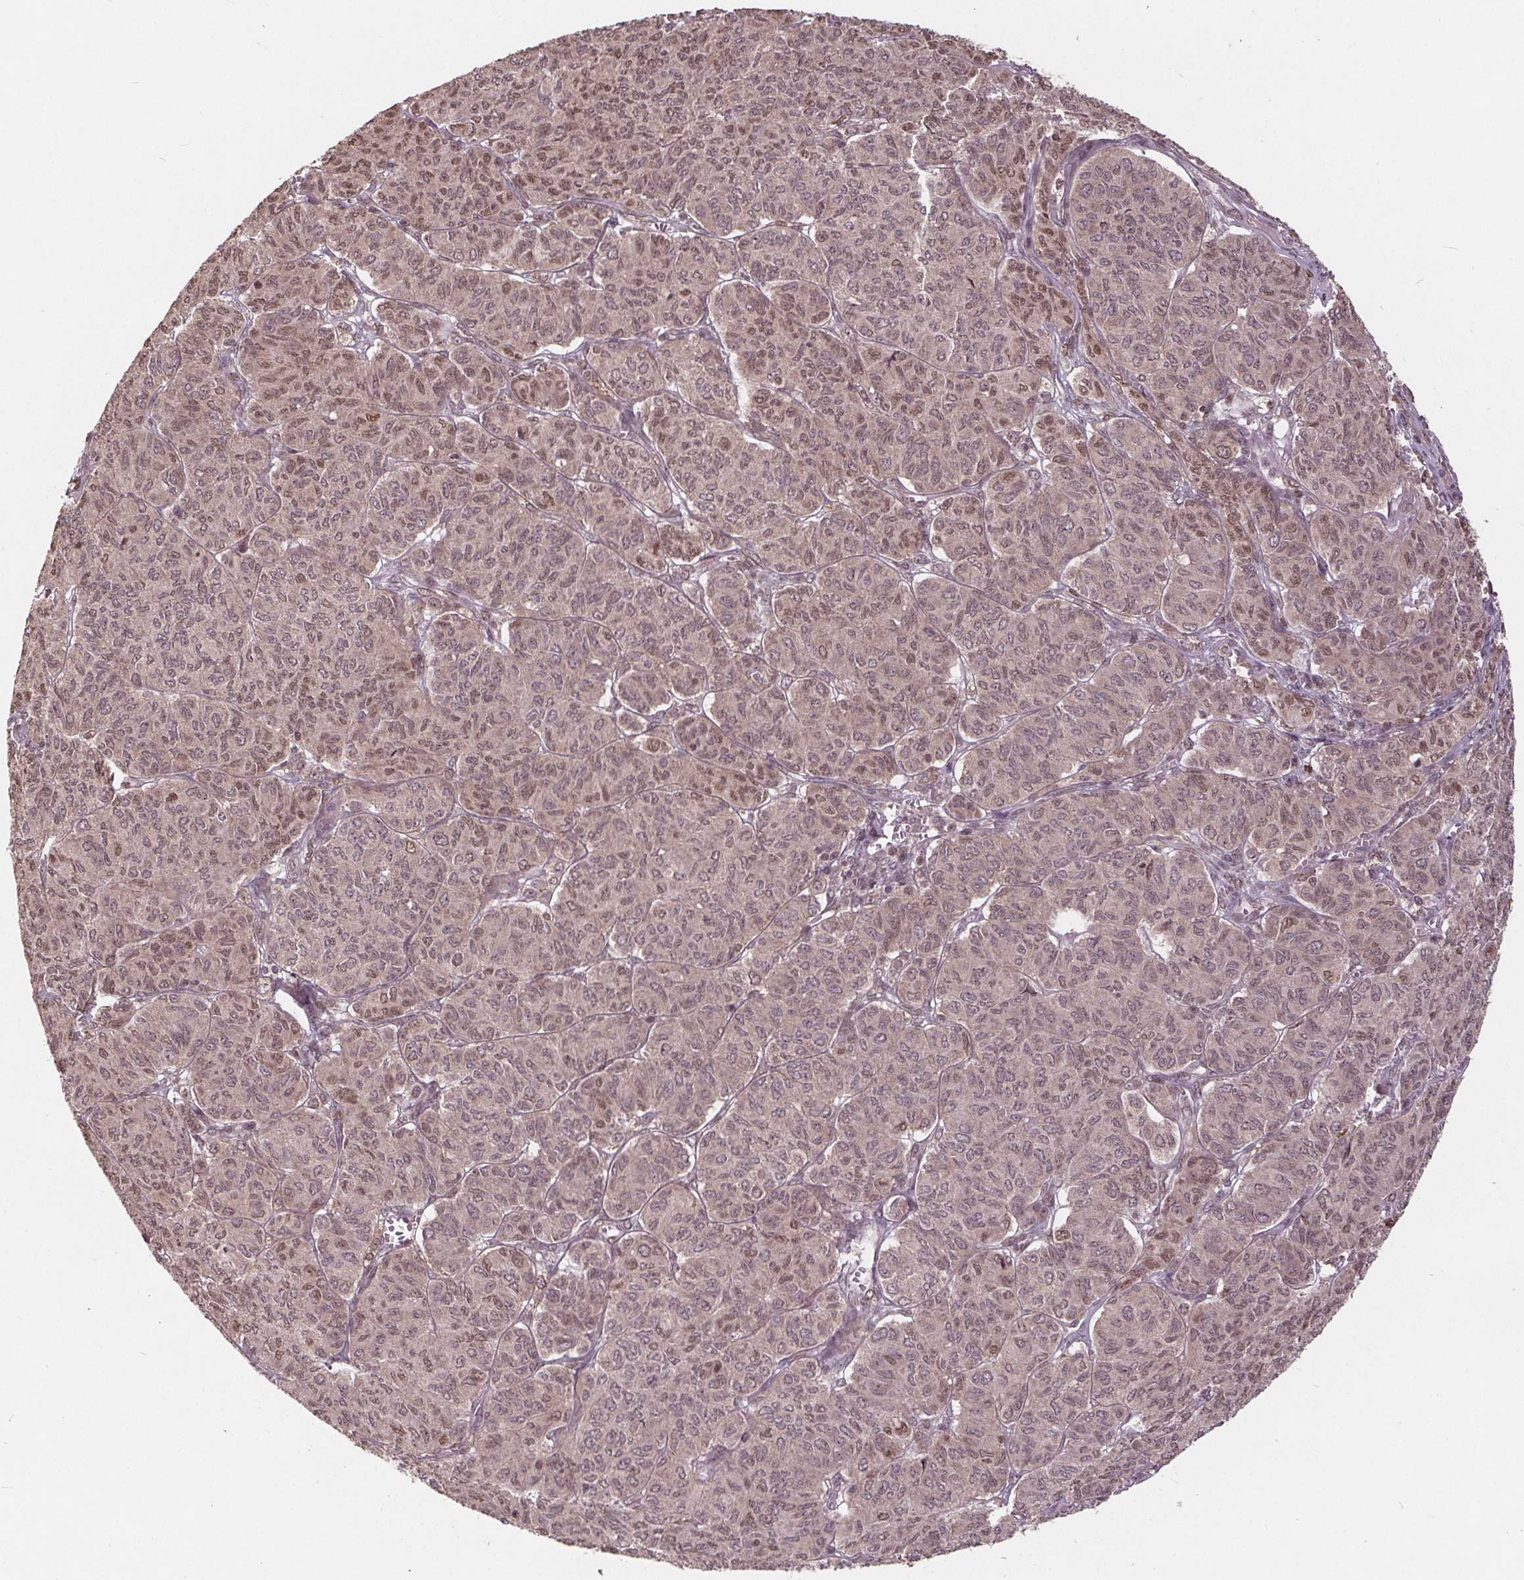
{"staining": {"intensity": "weak", "quantity": ">75%", "location": "cytoplasmic/membranous,nuclear"}, "tissue": "ovarian cancer", "cell_type": "Tumor cells", "image_type": "cancer", "snomed": [{"axis": "morphology", "description": "Carcinoma, endometroid"}, {"axis": "topography", "description": "Ovary"}], "caption": "The photomicrograph exhibits a brown stain indicating the presence of a protein in the cytoplasmic/membranous and nuclear of tumor cells in ovarian cancer (endometroid carcinoma).", "gene": "HIF1AN", "patient": {"sex": "female", "age": 80}}